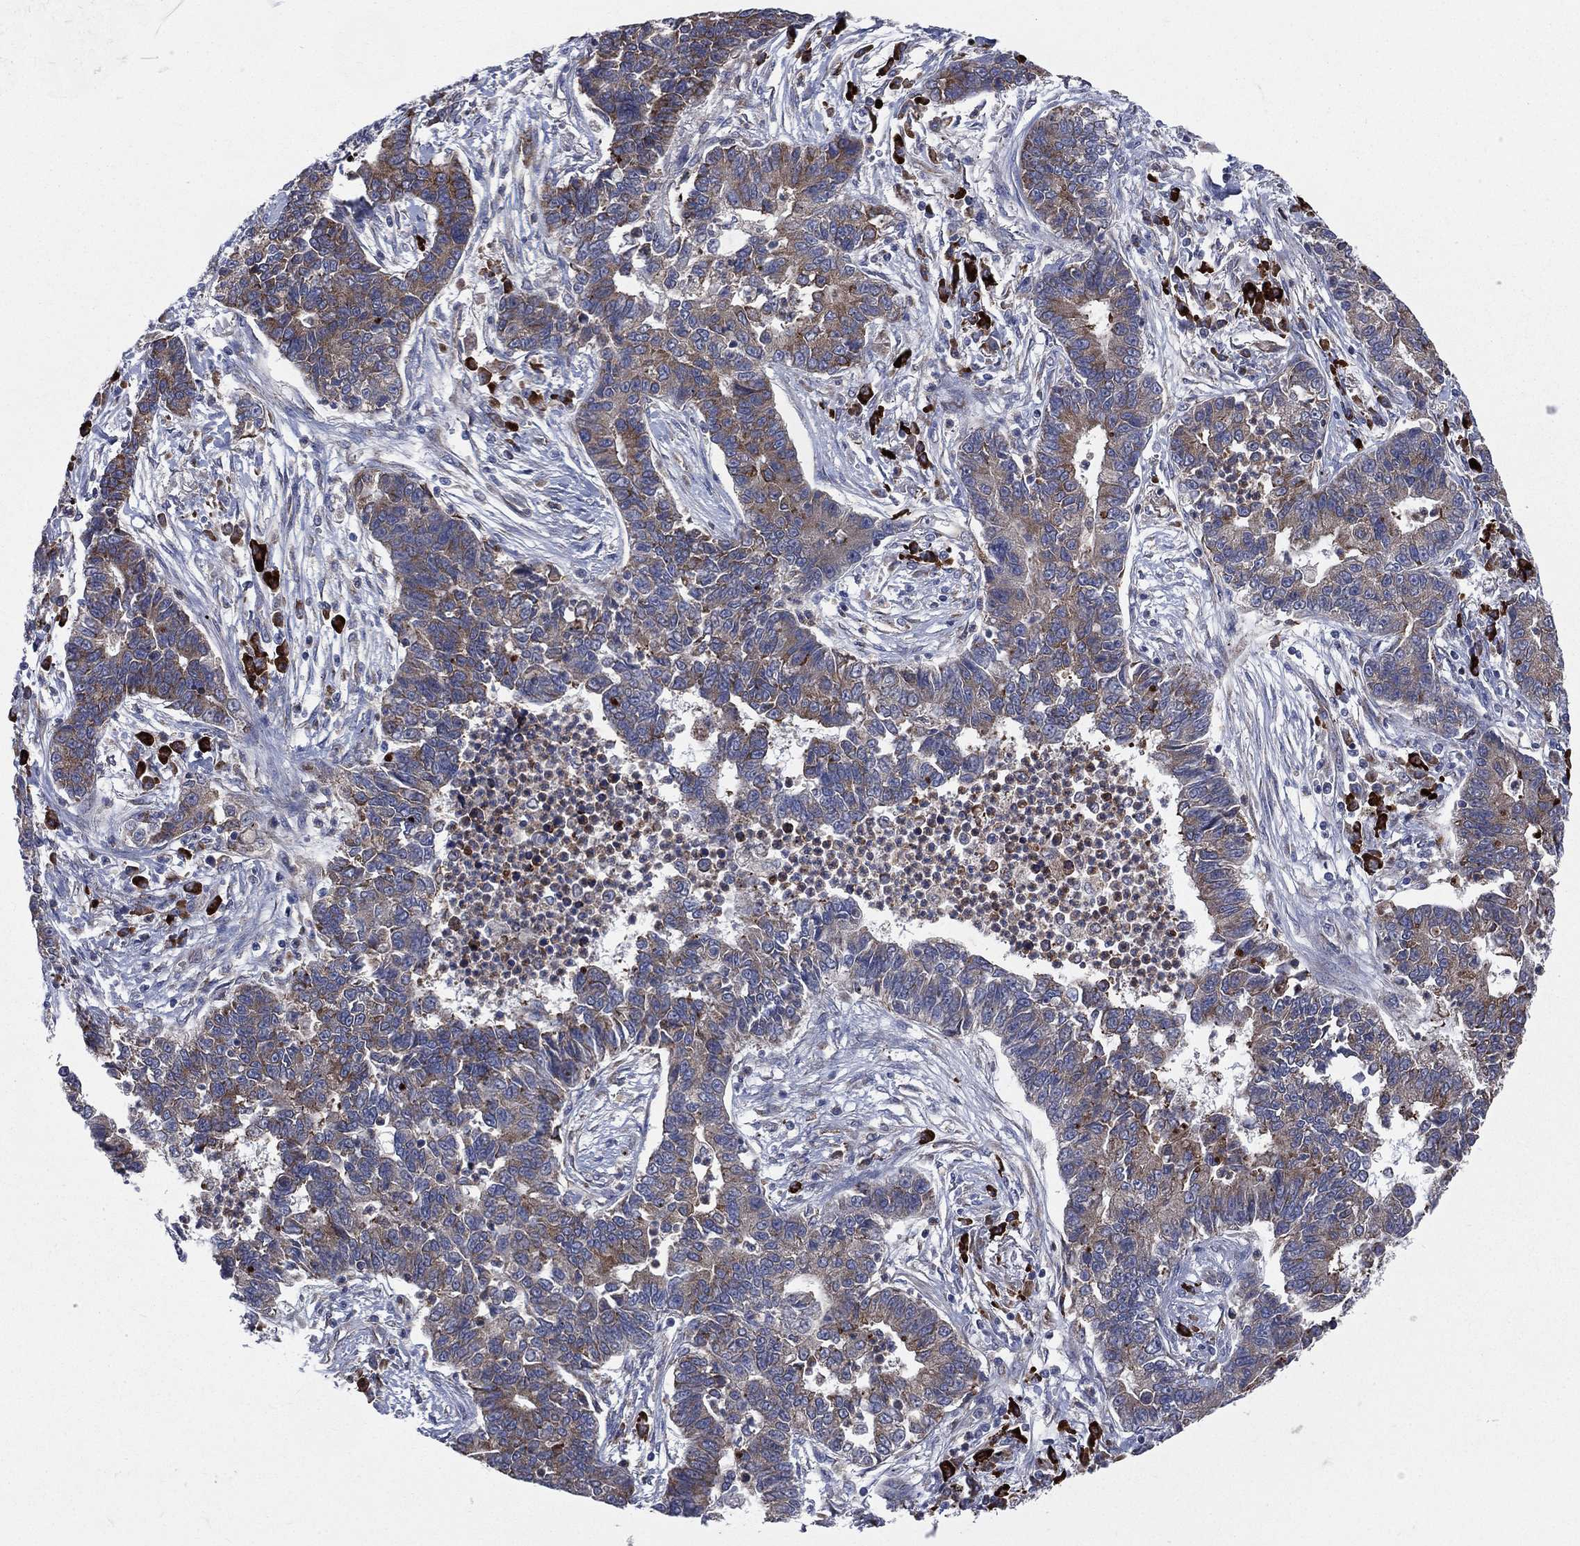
{"staining": {"intensity": "moderate", "quantity": "25%-75%", "location": "cytoplasmic/membranous"}, "tissue": "lung cancer", "cell_type": "Tumor cells", "image_type": "cancer", "snomed": [{"axis": "morphology", "description": "Adenocarcinoma, NOS"}, {"axis": "topography", "description": "Lung"}], "caption": "This is an image of immunohistochemistry (IHC) staining of lung cancer (adenocarcinoma), which shows moderate staining in the cytoplasmic/membranous of tumor cells.", "gene": "CCDC159", "patient": {"sex": "female", "age": 57}}